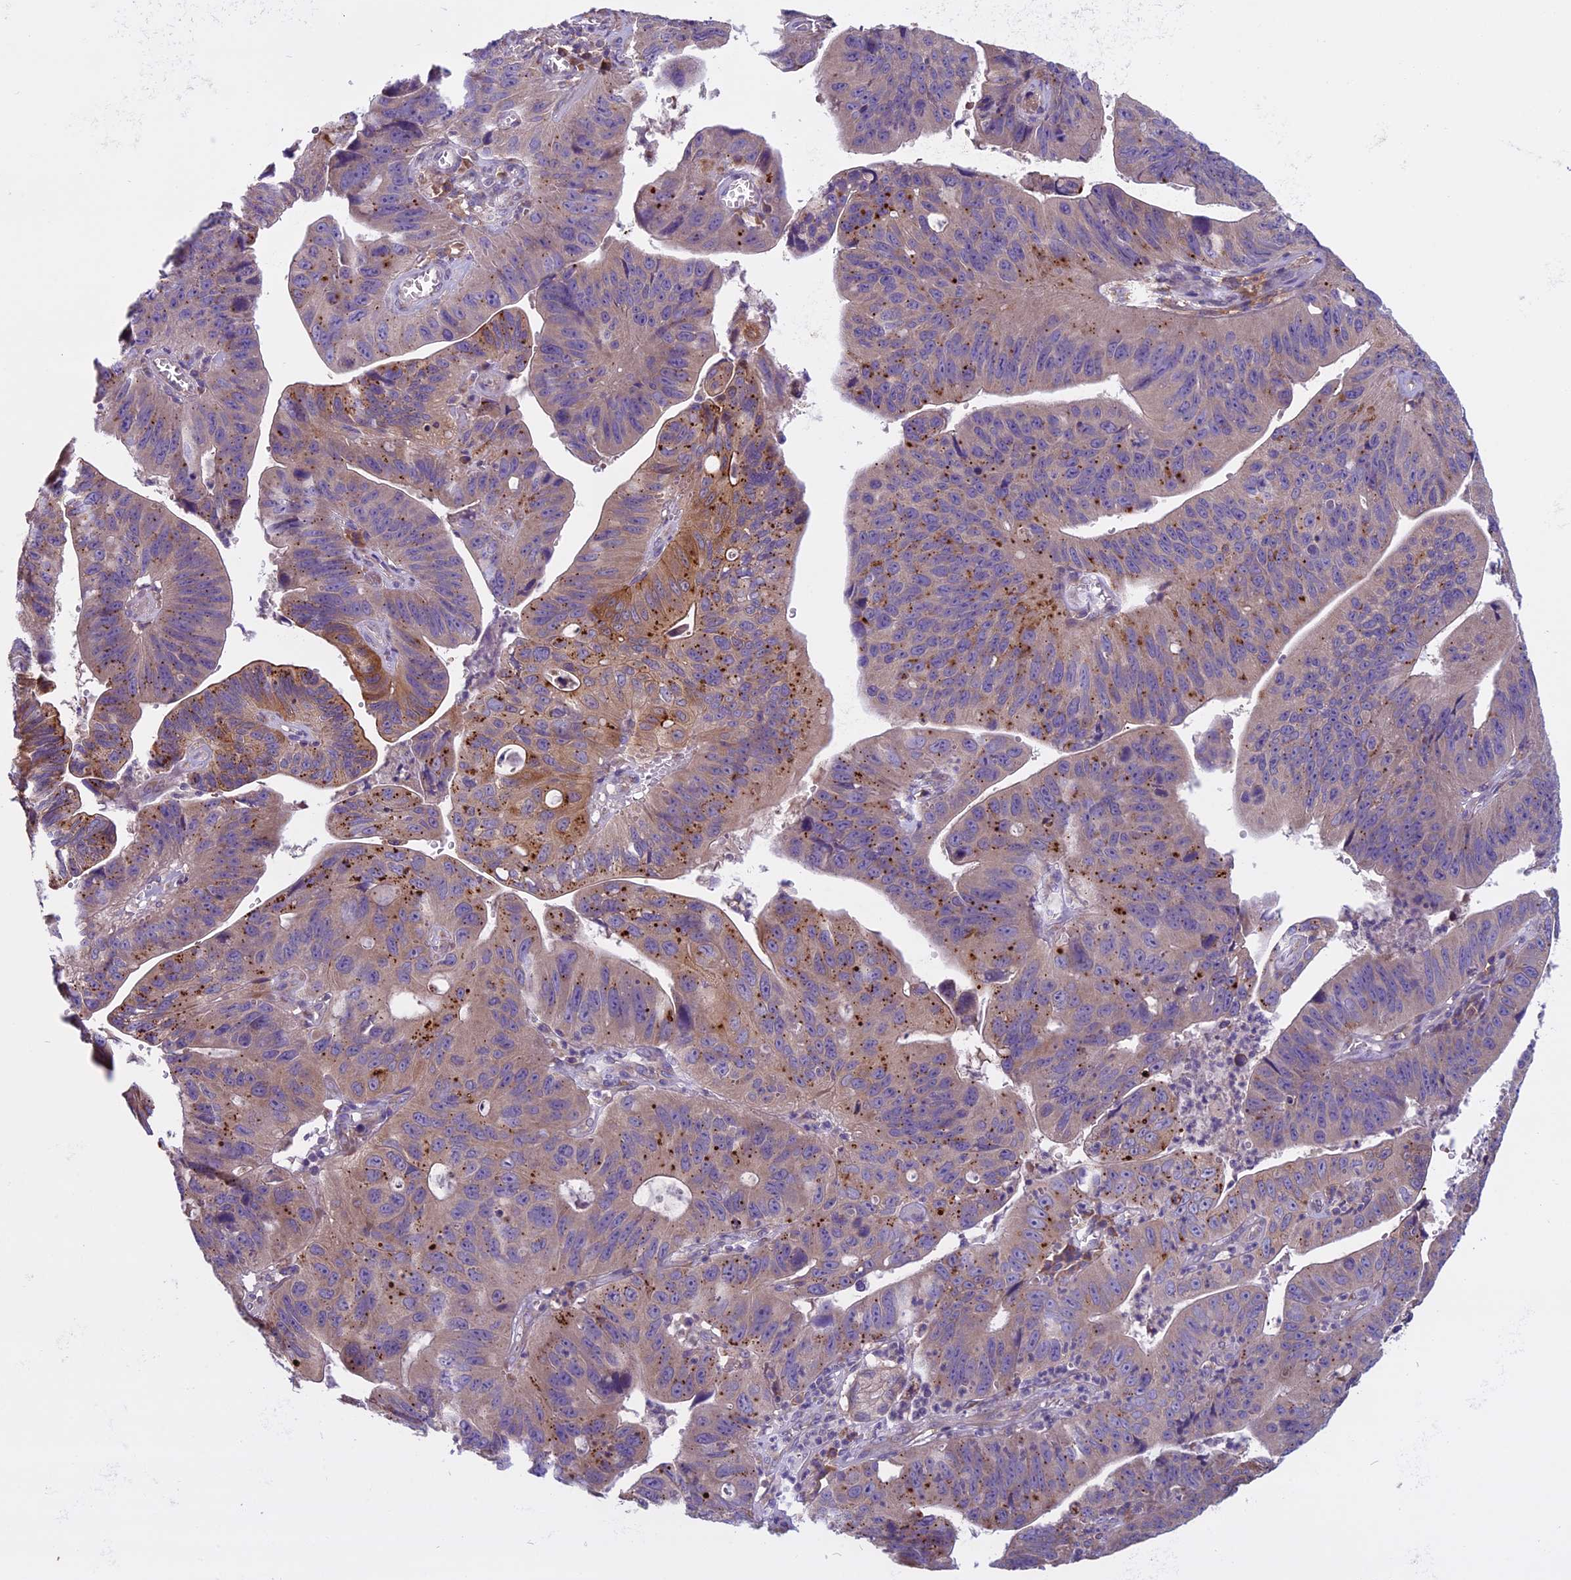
{"staining": {"intensity": "moderate", "quantity": "25%-75%", "location": "cytoplasmic/membranous"}, "tissue": "stomach cancer", "cell_type": "Tumor cells", "image_type": "cancer", "snomed": [{"axis": "morphology", "description": "Adenocarcinoma, NOS"}, {"axis": "topography", "description": "Stomach"}], "caption": "This histopathology image displays immunohistochemistry staining of human adenocarcinoma (stomach), with medium moderate cytoplasmic/membranous positivity in about 25%-75% of tumor cells.", "gene": "DCTN5", "patient": {"sex": "male", "age": 59}}